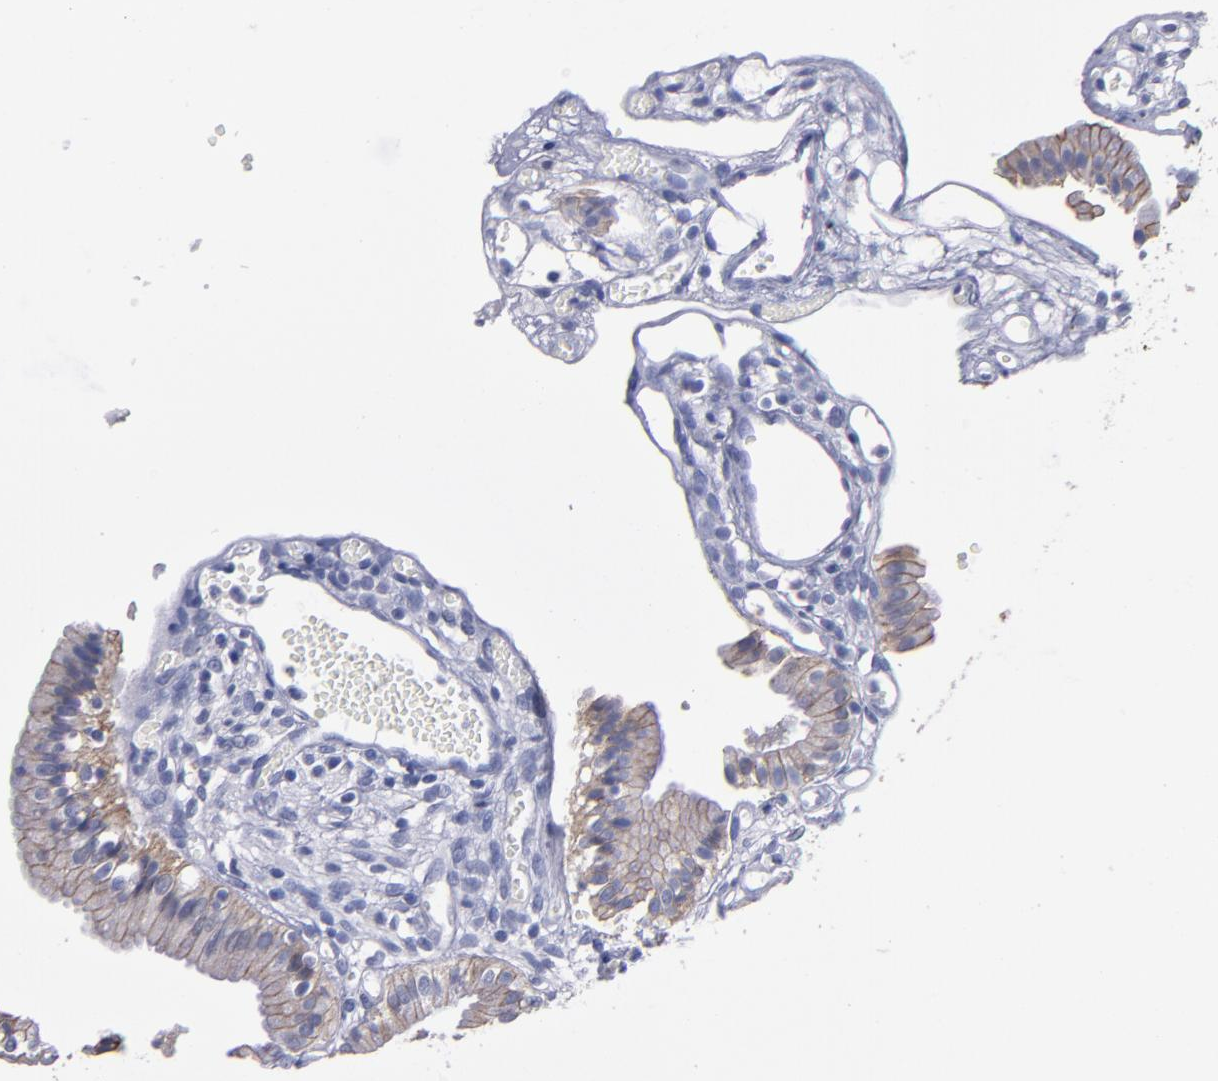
{"staining": {"intensity": "weak", "quantity": ">75%", "location": "cytoplasmic/membranous"}, "tissue": "gallbladder", "cell_type": "Glandular cells", "image_type": "normal", "snomed": [{"axis": "morphology", "description": "Normal tissue, NOS"}, {"axis": "topography", "description": "Gallbladder"}], "caption": "A high-resolution image shows immunohistochemistry (IHC) staining of benign gallbladder, which exhibits weak cytoplasmic/membranous expression in approximately >75% of glandular cells. (IHC, brightfield microscopy, high magnification).", "gene": "CDH3", "patient": {"sex": "male", "age": 65}}